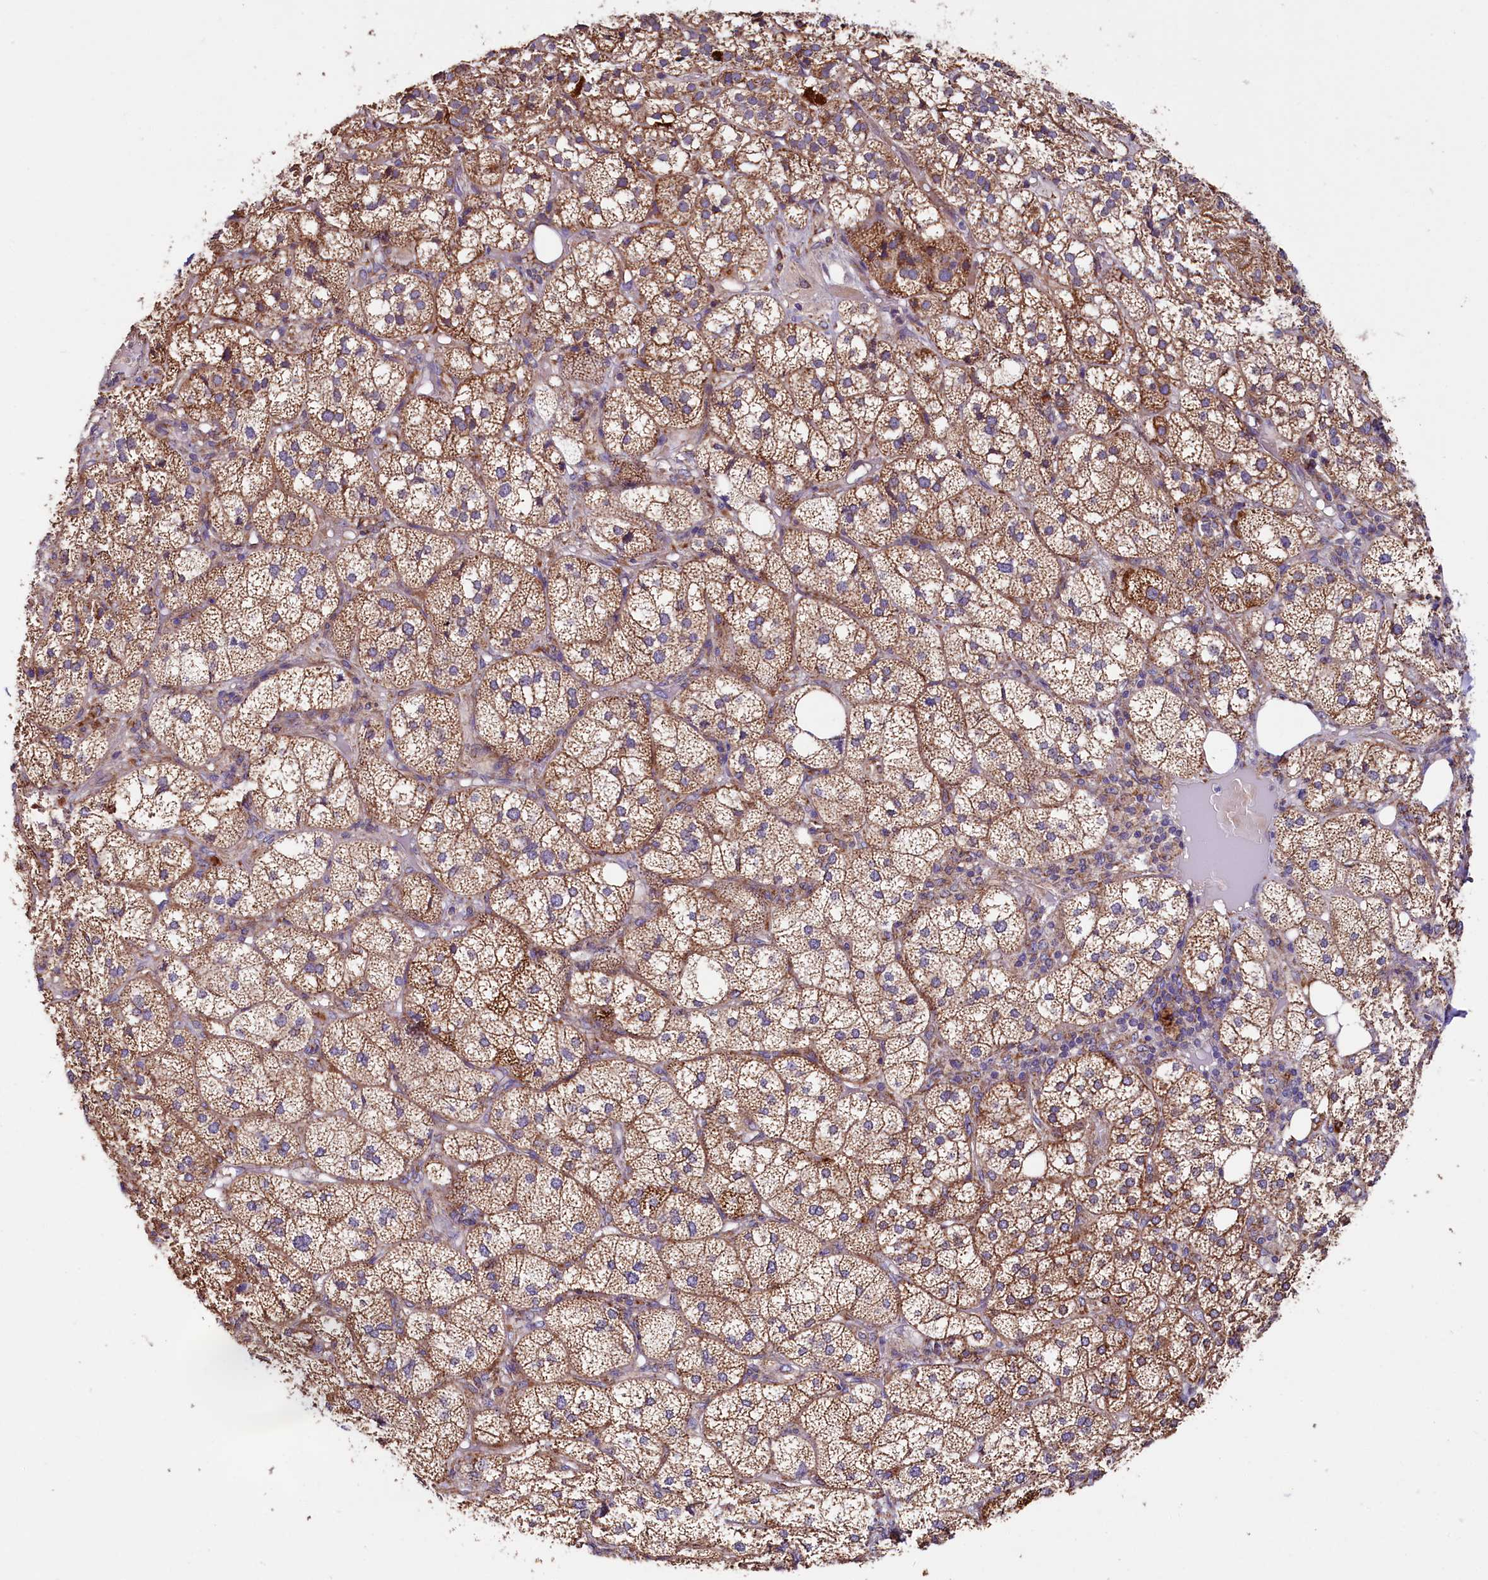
{"staining": {"intensity": "moderate", "quantity": ">75%", "location": "cytoplasmic/membranous"}, "tissue": "adrenal gland", "cell_type": "Glandular cells", "image_type": "normal", "snomed": [{"axis": "morphology", "description": "Normal tissue, NOS"}, {"axis": "topography", "description": "Adrenal gland"}], "caption": "Glandular cells show moderate cytoplasmic/membranous staining in approximately >75% of cells in benign adrenal gland. Nuclei are stained in blue.", "gene": "ZSWIM1", "patient": {"sex": "female", "age": 61}}